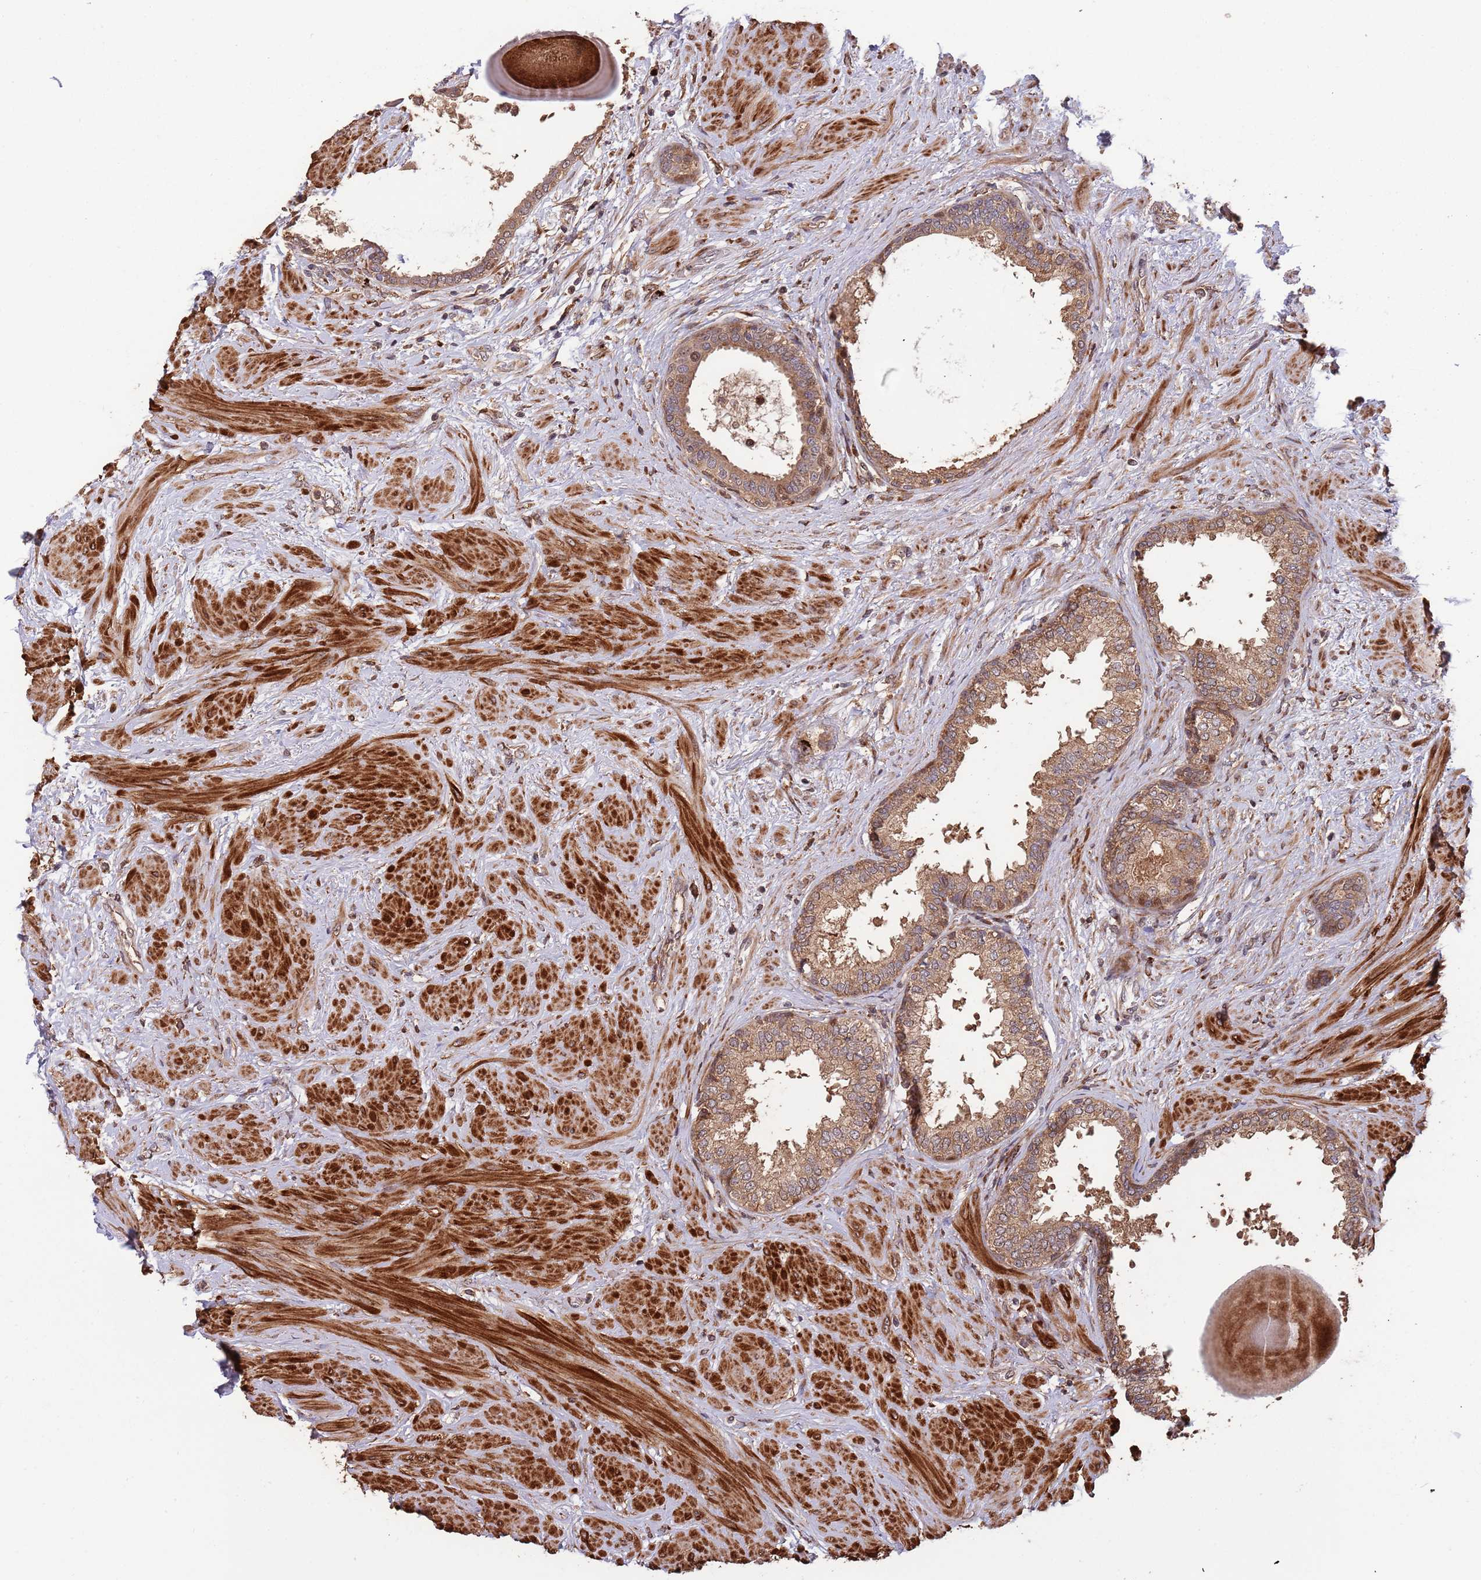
{"staining": {"intensity": "moderate", "quantity": ">75%", "location": "cytoplasmic/membranous"}, "tissue": "prostate", "cell_type": "Glandular cells", "image_type": "normal", "snomed": [{"axis": "morphology", "description": "Normal tissue, NOS"}, {"axis": "topography", "description": "Prostate"}], "caption": "Immunohistochemistry histopathology image of normal prostate: human prostate stained using immunohistochemistry (IHC) demonstrates medium levels of moderate protein expression localized specifically in the cytoplasmic/membranous of glandular cells, appearing as a cytoplasmic/membranous brown color.", "gene": "ZNF428", "patient": {"sex": "male", "age": 48}}